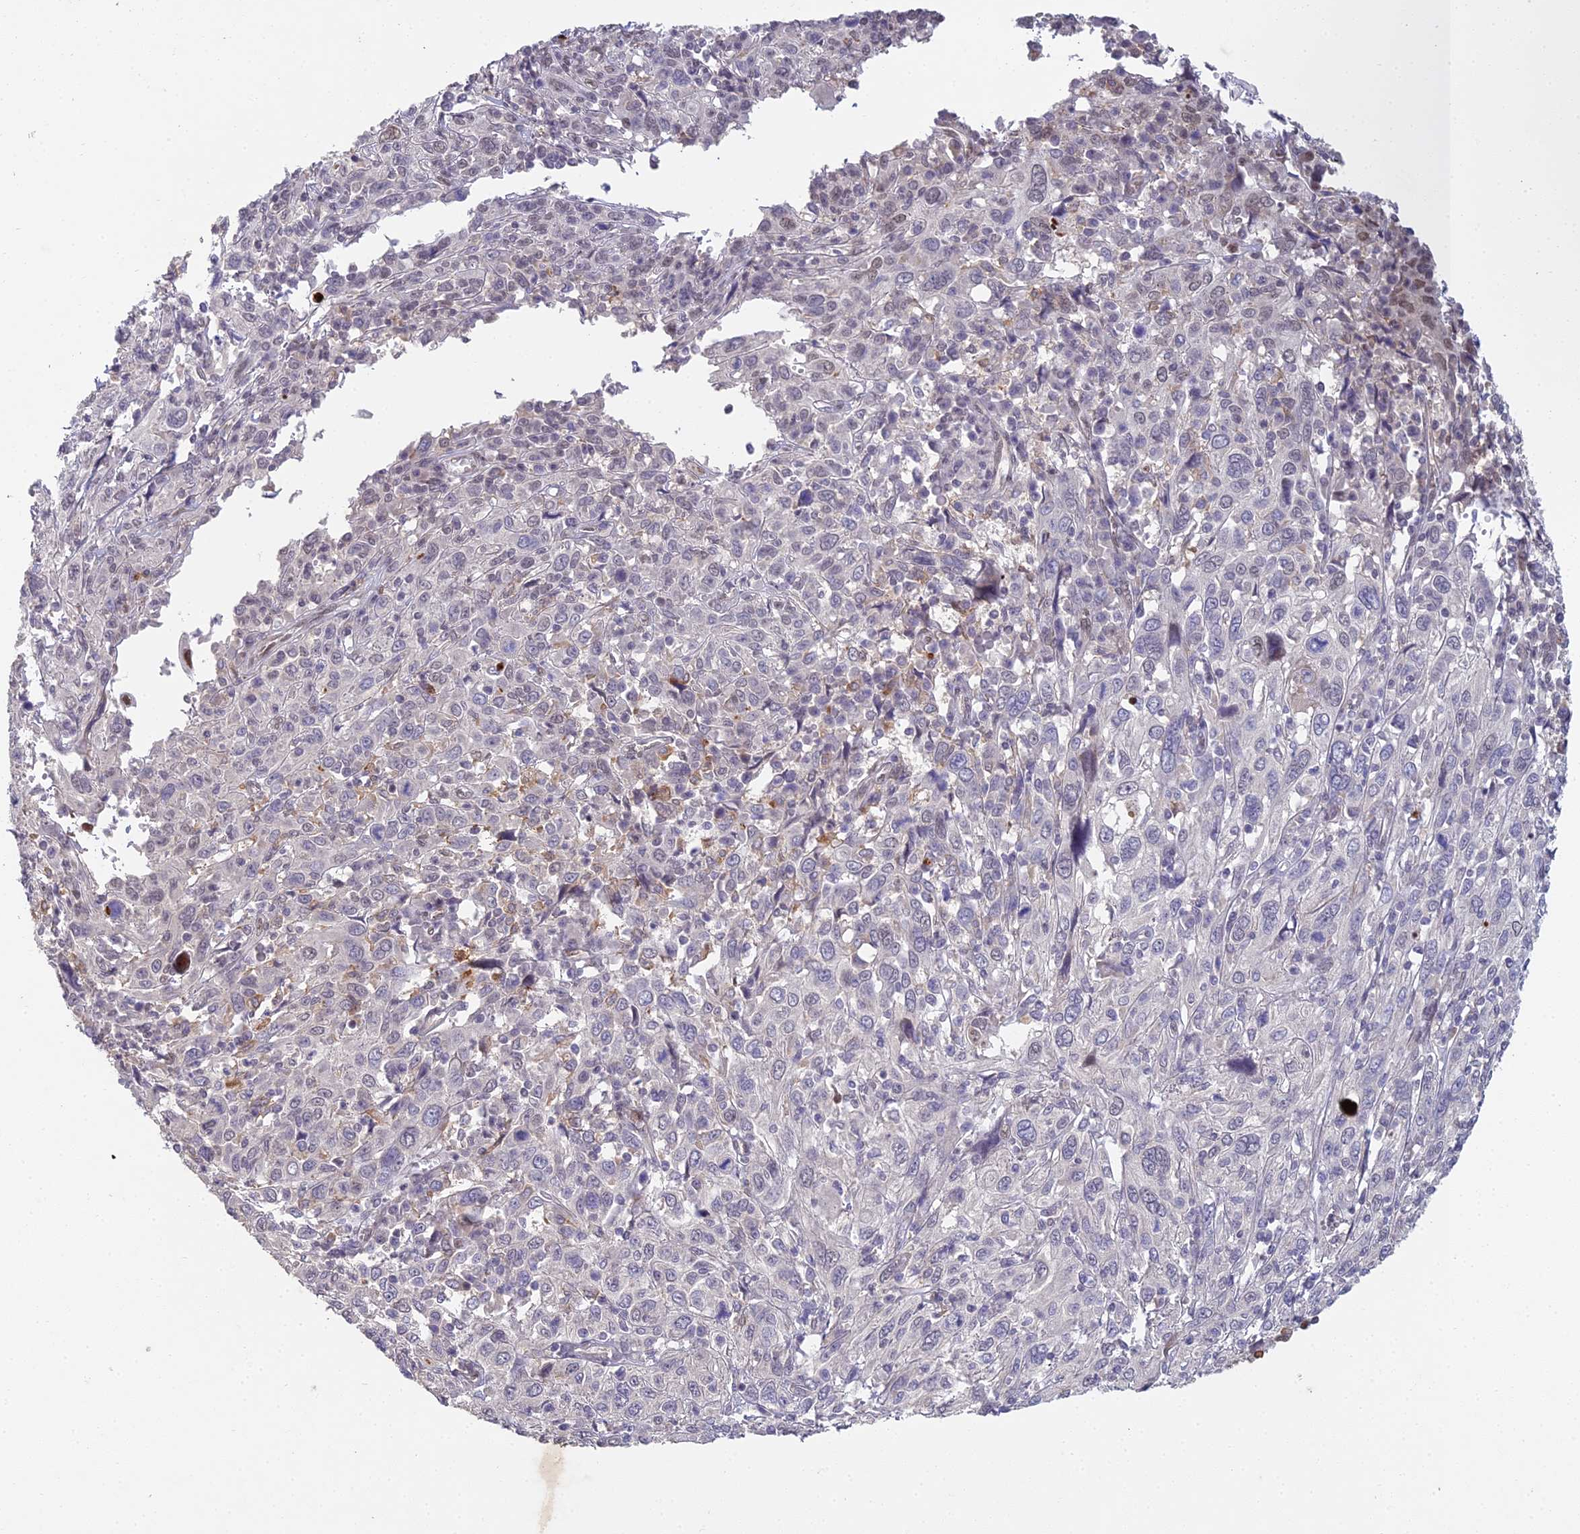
{"staining": {"intensity": "negative", "quantity": "none", "location": "none"}, "tissue": "cervical cancer", "cell_type": "Tumor cells", "image_type": "cancer", "snomed": [{"axis": "morphology", "description": "Squamous cell carcinoma, NOS"}, {"axis": "topography", "description": "Cervix"}], "caption": "Cervical cancer (squamous cell carcinoma) was stained to show a protein in brown. There is no significant positivity in tumor cells. (DAB (3,3'-diaminobenzidine) immunohistochemistry, high magnification).", "gene": "ABHD17A", "patient": {"sex": "female", "age": 46}}